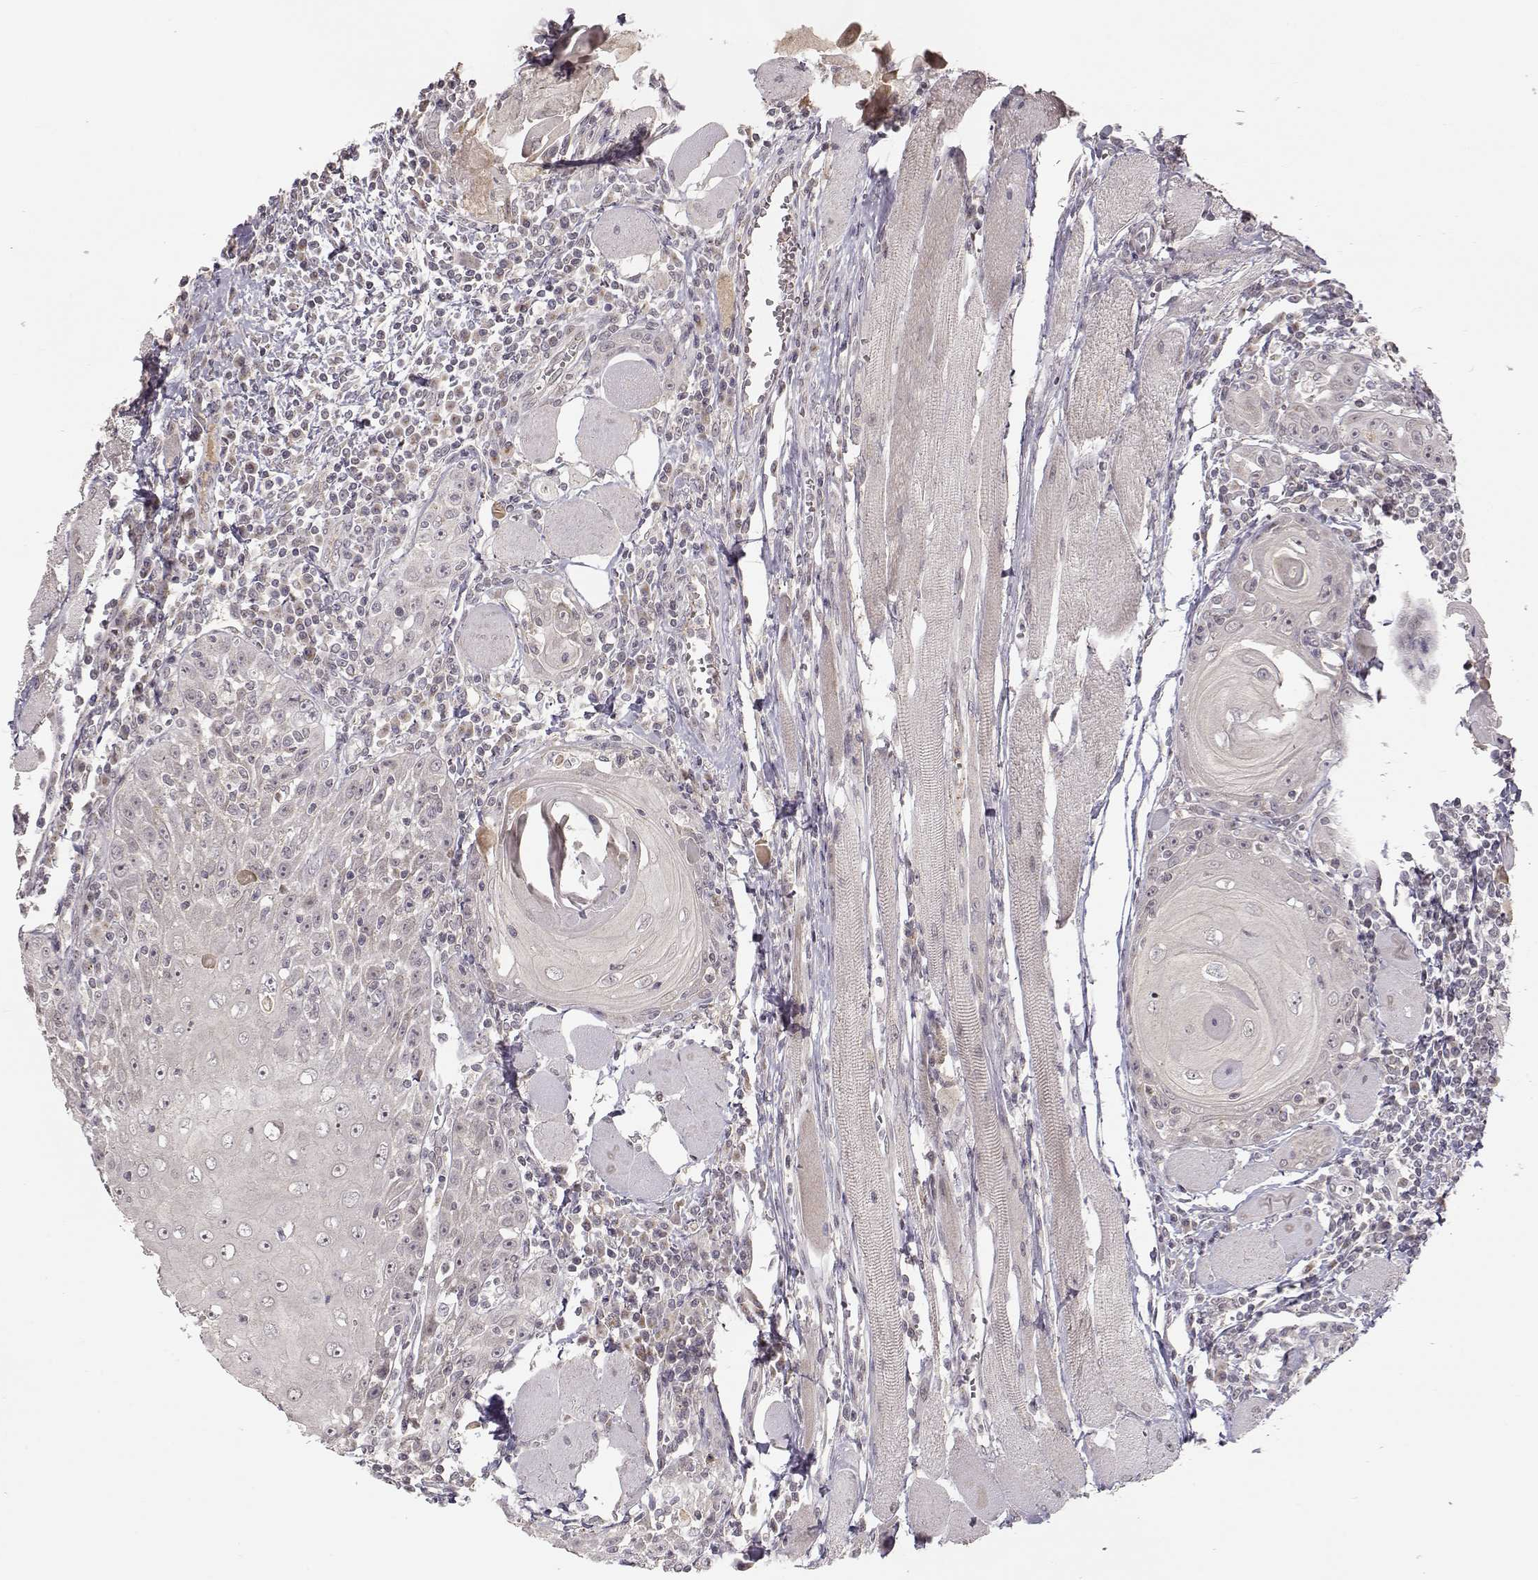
{"staining": {"intensity": "negative", "quantity": "none", "location": "none"}, "tissue": "head and neck cancer", "cell_type": "Tumor cells", "image_type": "cancer", "snomed": [{"axis": "morphology", "description": "Normal tissue, NOS"}, {"axis": "morphology", "description": "Squamous cell carcinoma, NOS"}, {"axis": "topography", "description": "Oral tissue"}, {"axis": "topography", "description": "Head-Neck"}], "caption": "High magnification brightfield microscopy of head and neck cancer stained with DAB (brown) and counterstained with hematoxylin (blue): tumor cells show no significant positivity. (DAB IHC with hematoxylin counter stain).", "gene": "PNMT", "patient": {"sex": "male", "age": 52}}